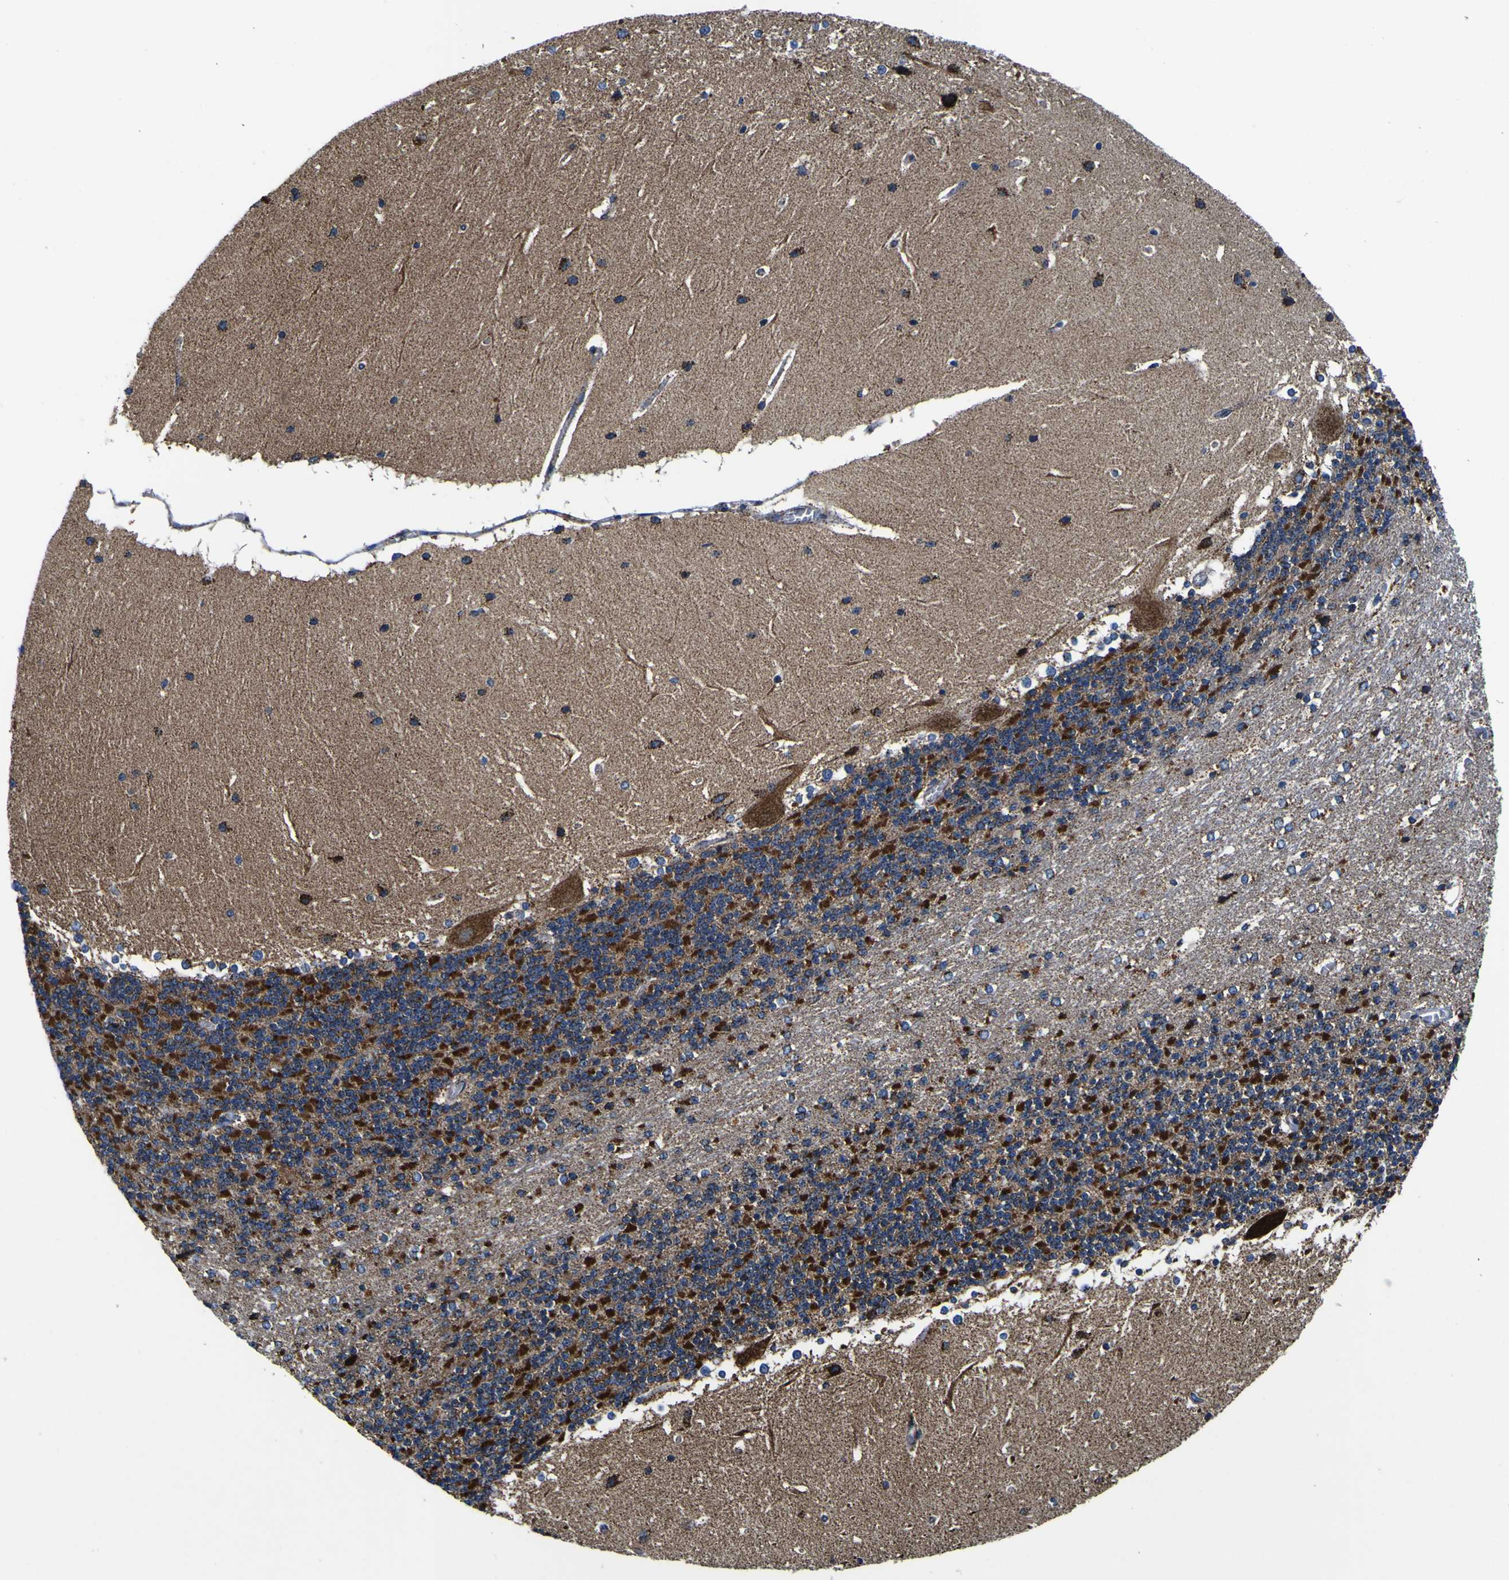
{"staining": {"intensity": "strong", "quantity": "25%-75%", "location": "cytoplasmic/membranous"}, "tissue": "cerebellum", "cell_type": "Cells in granular layer", "image_type": "normal", "snomed": [{"axis": "morphology", "description": "Normal tissue, NOS"}, {"axis": "topography", "description": "Cerebellum"}], "caption": "Protein staining demonstrates strong cytoplasmic/membranous positivity in about 25%-75% of cells in granular layer in unremarkable cerebellum.", "gene": "PTRH2", "patient": {"sex": "female", "age": 19}}